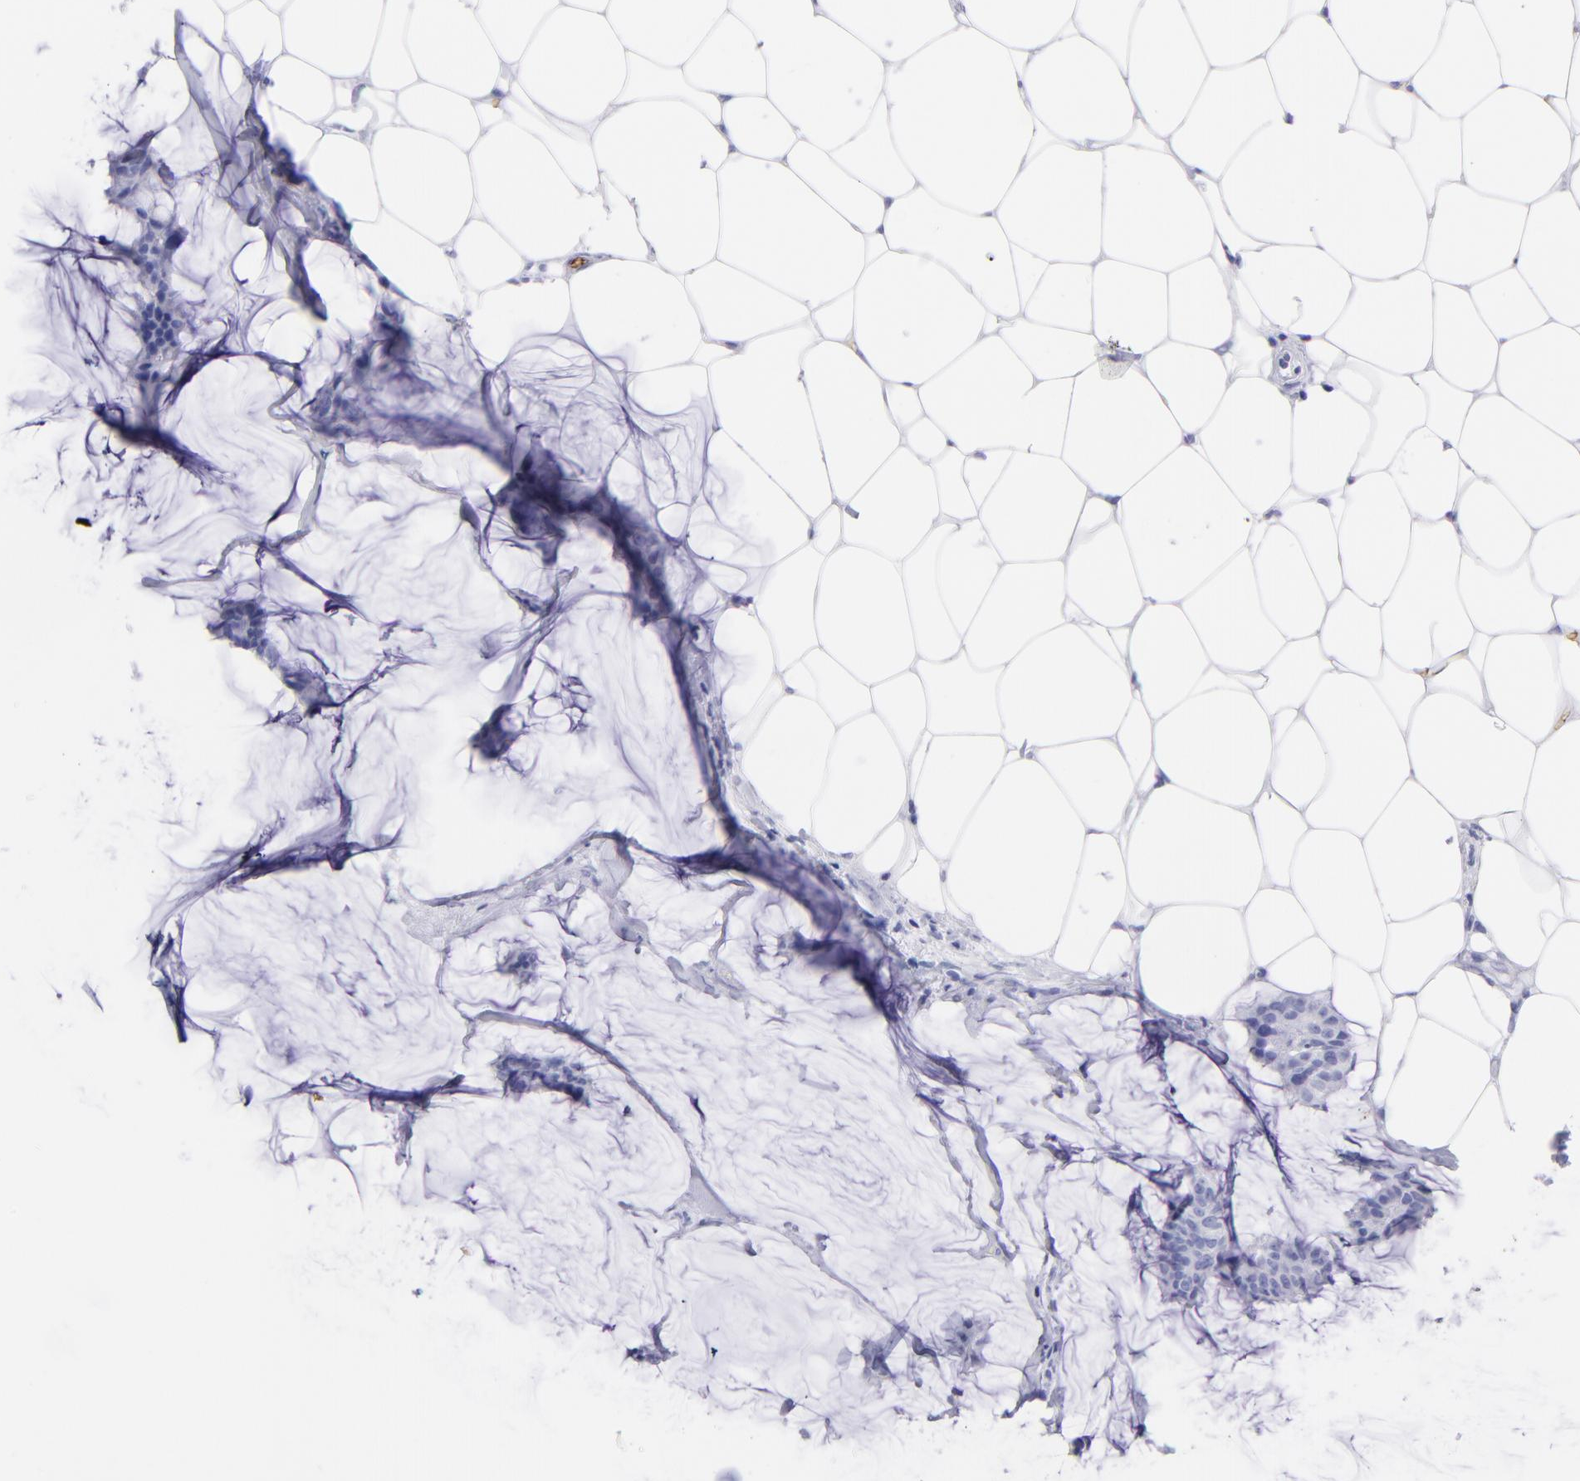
{"staining": {"intensity": "negative", "quantity": "none", "location": "none"}, "tissue": "breast cancer", "cell_type": "Tumor cells", "image_type": "cancer", "snomed": [{"axis": "morphology", "description": "Duct carcinoma"}, {"axis": "topography", "description": "Breast"}], "caption": "An immunohistochemistry (IHC) image of breast cancer (infiltrating ductal carcinoma) is shown. There is no staining in tumor cells of breast cancer (infiltrating ductal carcinoma).", "gene": "GYPA", "patient": {"sex": "female", "age": 93}}